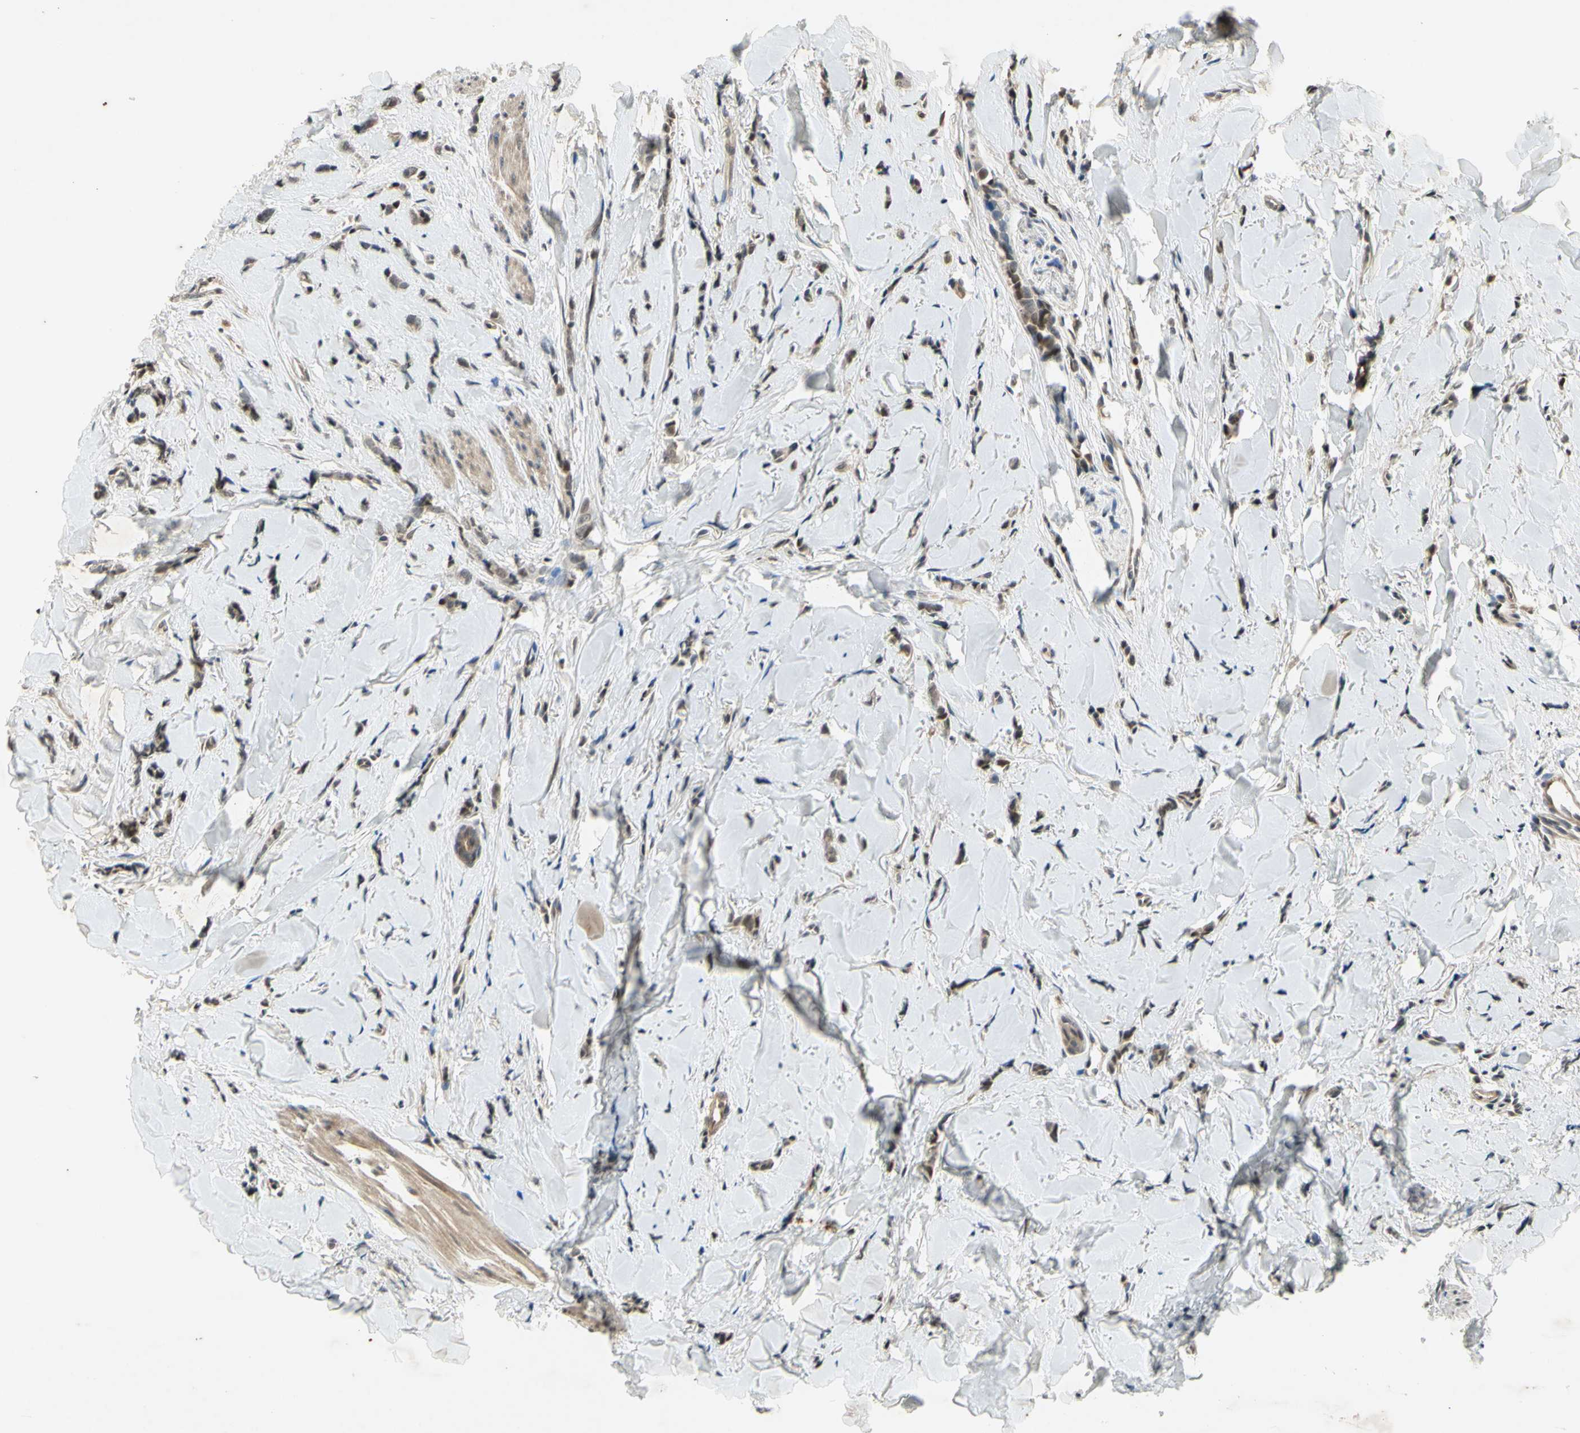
{"staining": {"intensity": "weak", "quantity": "25%-75%", "location": "cytoplasmic/membranous"}, "tissue": "breast cancer", "cell_type": "Tumor cells", "image_type": "cancer", "snomed": [{"axis": "morphology", "description": "Lobular carcinoma"}, {"axis": "topography", "description": "Skin"}, {"axis": "topography", "description": "Breast"}], "caption": "Tumor cells exhibit low levels of weak cytoplasmic/membranous expression in about 25%-75% of cells in human lobular carcinoma (breast).", "gene": "EFNB2", "patient": {"sex": "female", "age": 46}}